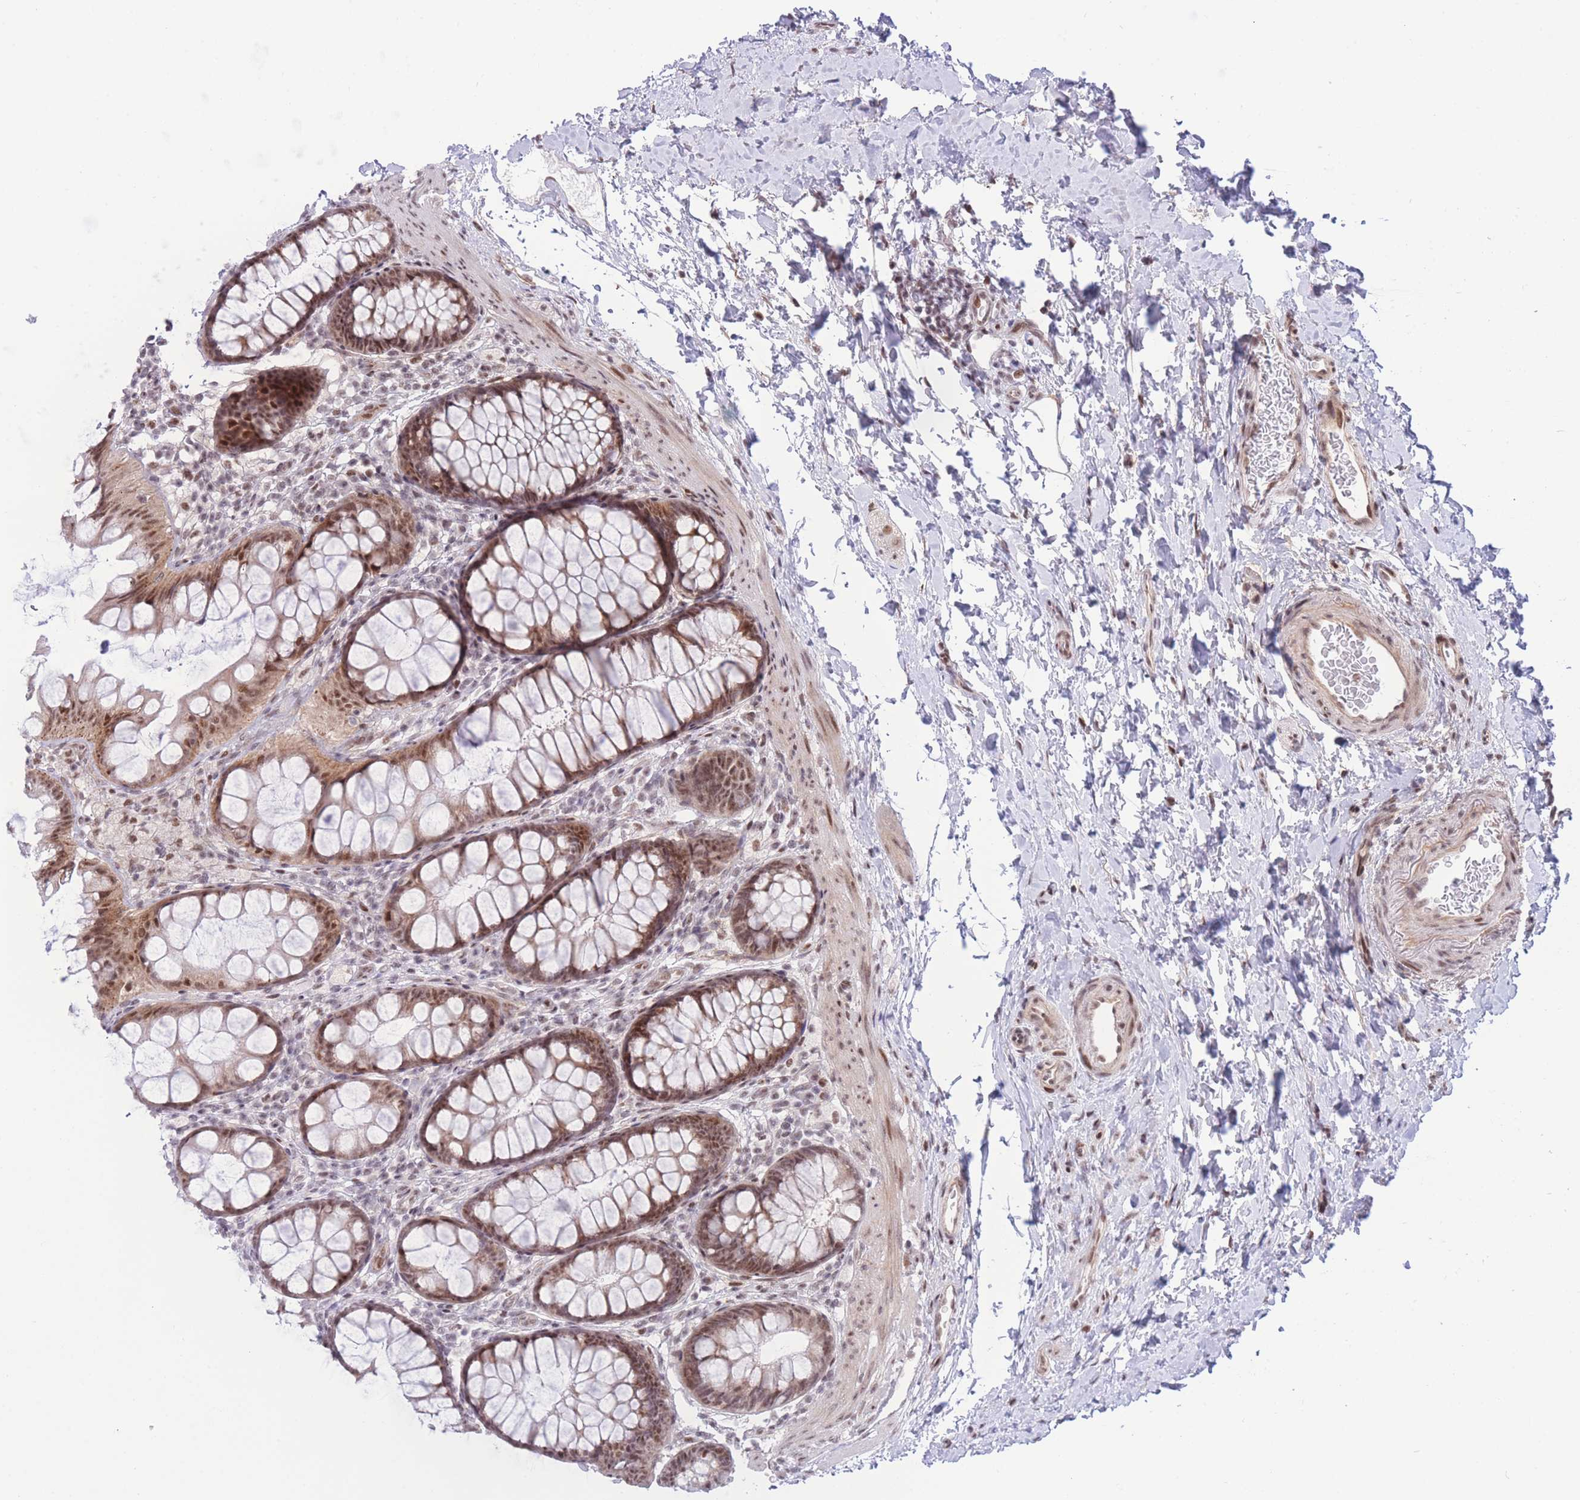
{"staining": {"intensity": "weak", "quantity": ">75%", "location": "nuclear"}, "tissue": "colon", "cell_type": "Endothelial cells", "image_type": "normal", "snomed": [{"axis": "morphology", "description": "Normal tissue, NOS"}, {"axis": "topography", "description": "Colon"}], "caption": "Immunohistochemistry (IHC) photomicrograph of unremarkable colon stained for a protein (brown), which reveals low levels of weak nuclear positivity in about >75% of endothelial cells.", "gene": "PCIF1", "patient": {"sex": "female", "age": 62}}